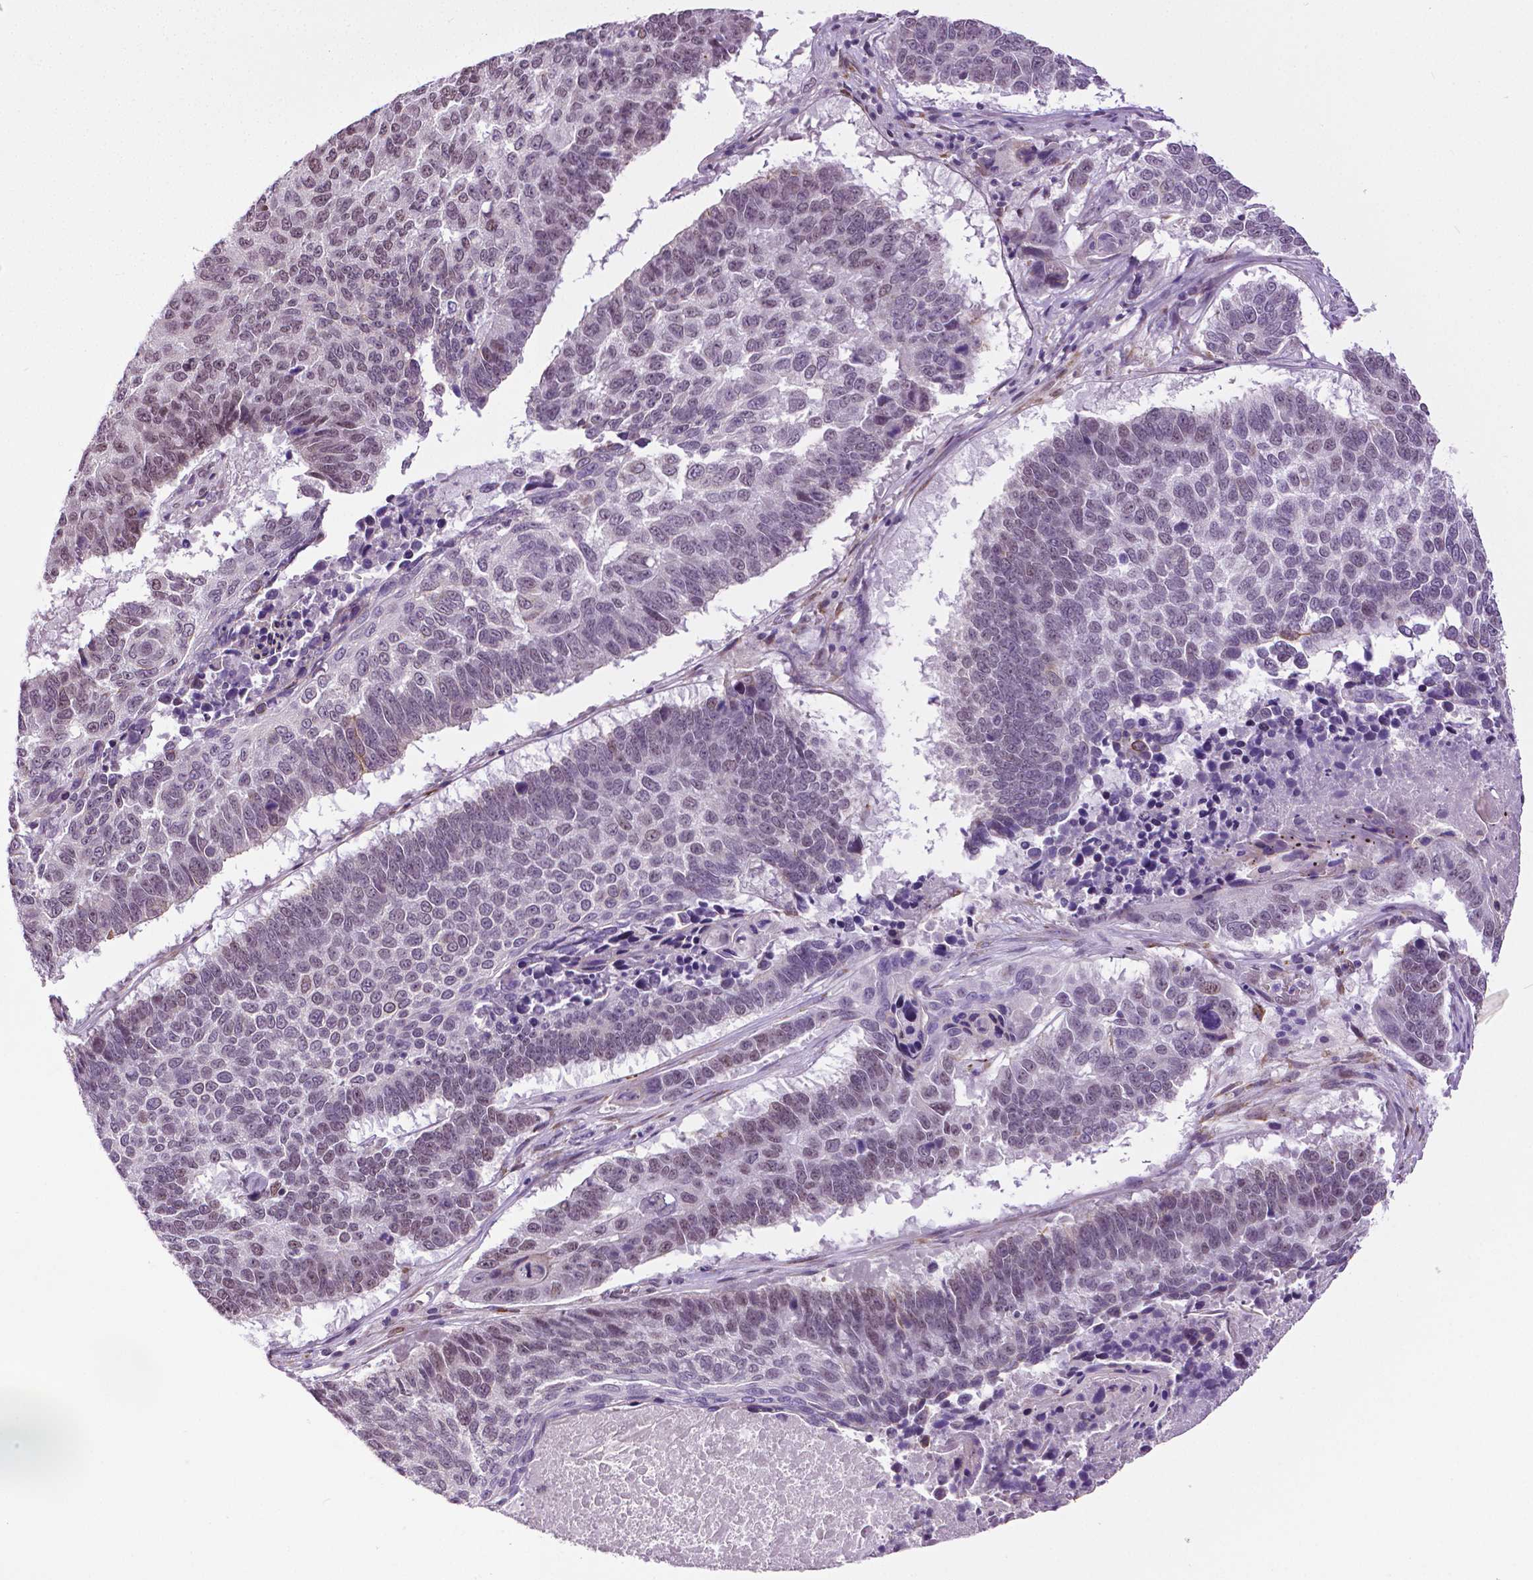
{"staining": {"intensity": "moderate", "quantity": "25%-75%", "location": "nuclear"}, "tissue": "lung cancer", "cell_type": "Tumor cells", "image_type": "cancer", "snomed": [{"axis": "morphology", "description": "Squamous cell carcinoma, NOS"}, {"axis": "topography", "description": "Lung"}], "caption": "Immunohistochemistry histopathology image of human squamous cell carcinoma (lung) stained for a protein (brown), which reveals medium levels of moderate nuclear expression in about 25%-75% of tumor cells.", "gene": "PTGER3", "patient": {"sex": "male", "age": 73}}